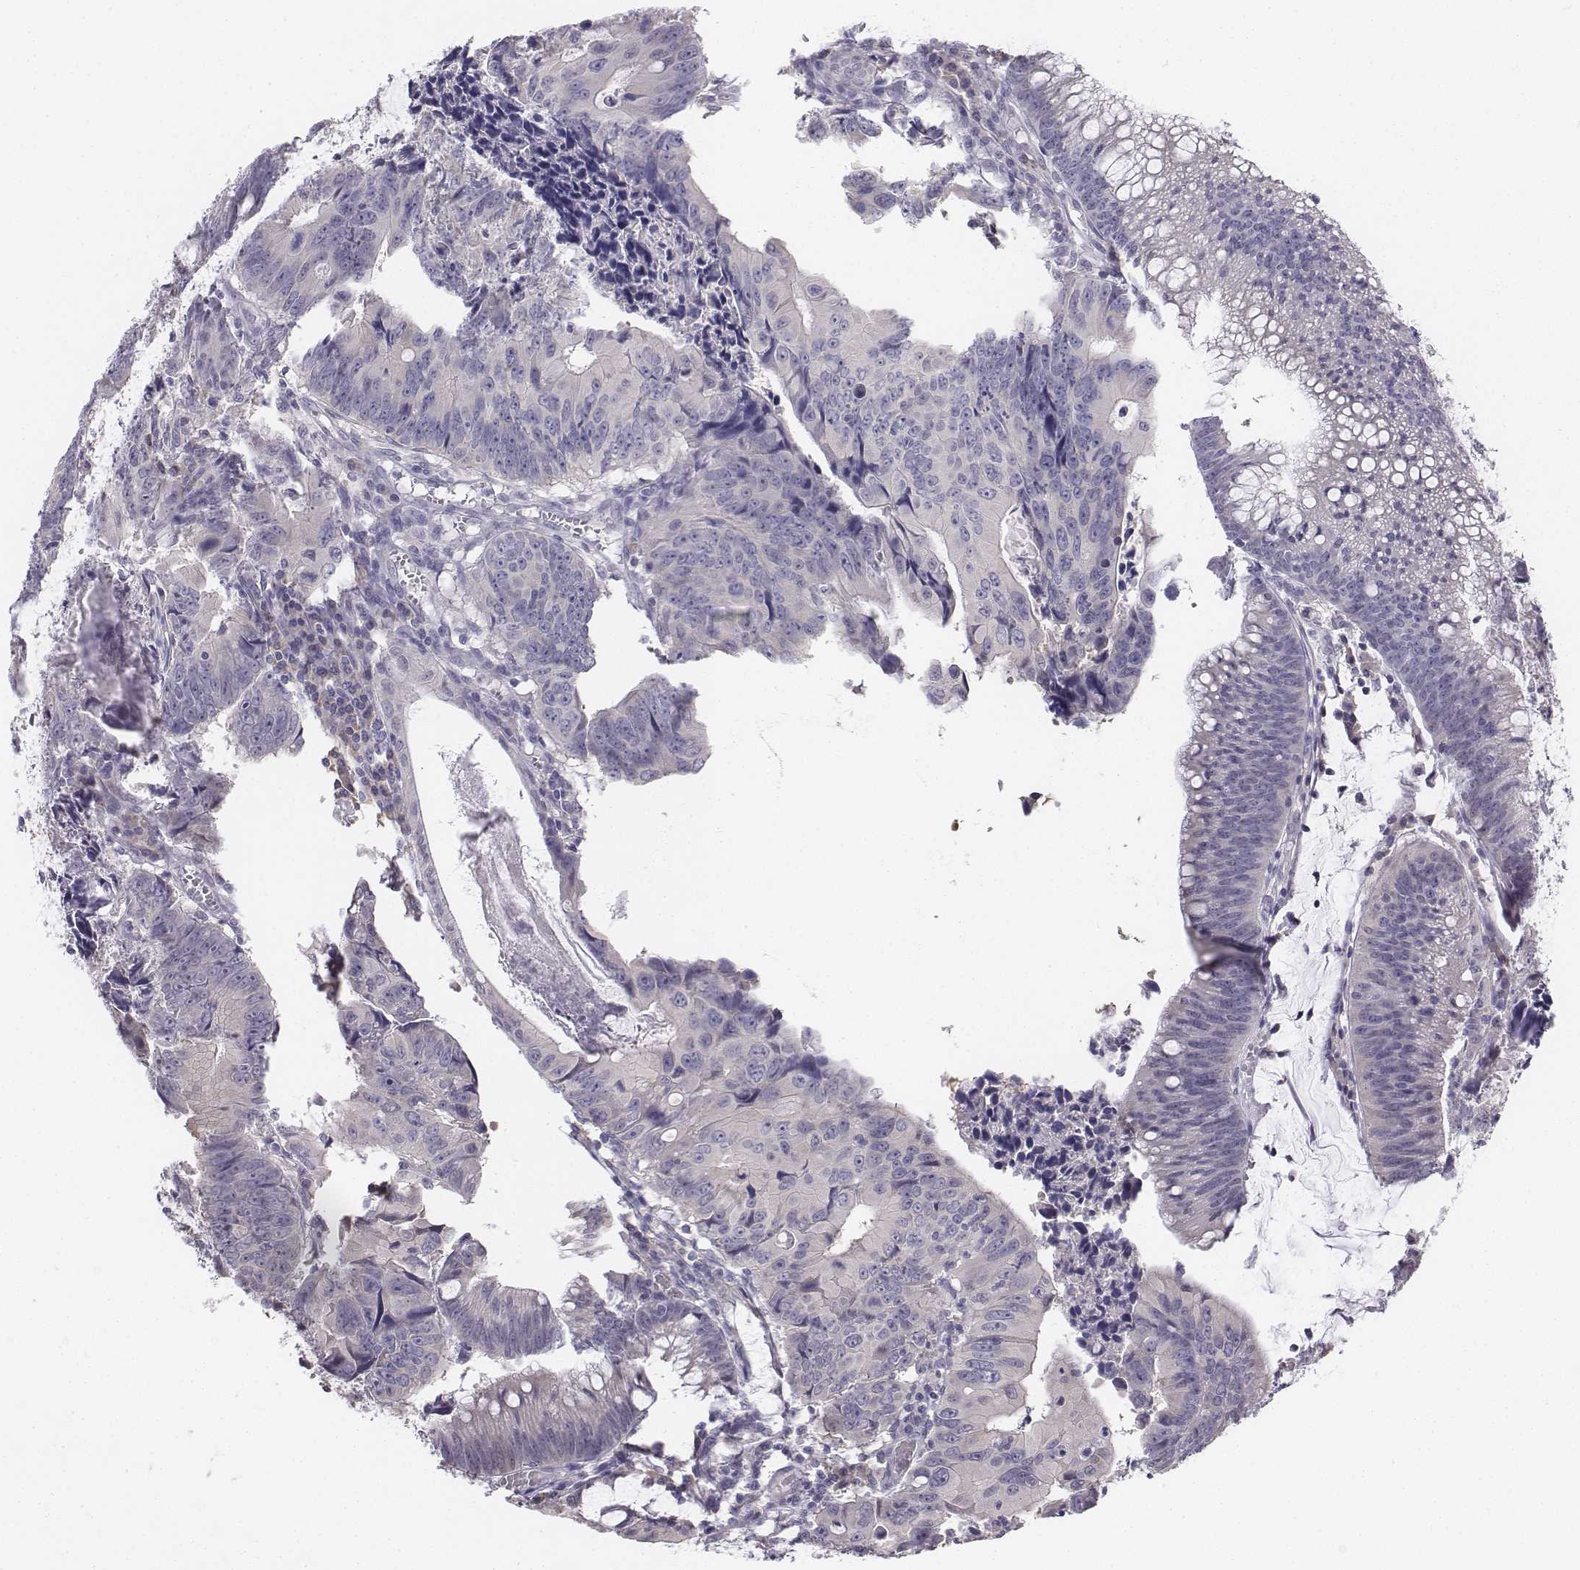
{"staining": {"intensity": "negative", "quantity": "none", "location": "none"}, "tissue": "colorectal cancer", "cell_type": "Tumor cells", "image_type": "cancer", "snomed": [{"axis": "morphology", "description": "Adenocarcinoma, NOS"}, {"axis": "topography", "description": "Colon"}], "caption": "High power microscopy micrograph of an IHC image of colorectal adenocarcinoma, revealing no significant expression in tumor cells.", "gene": "PENK", "patient": {"sex": "female", "age": 87}}